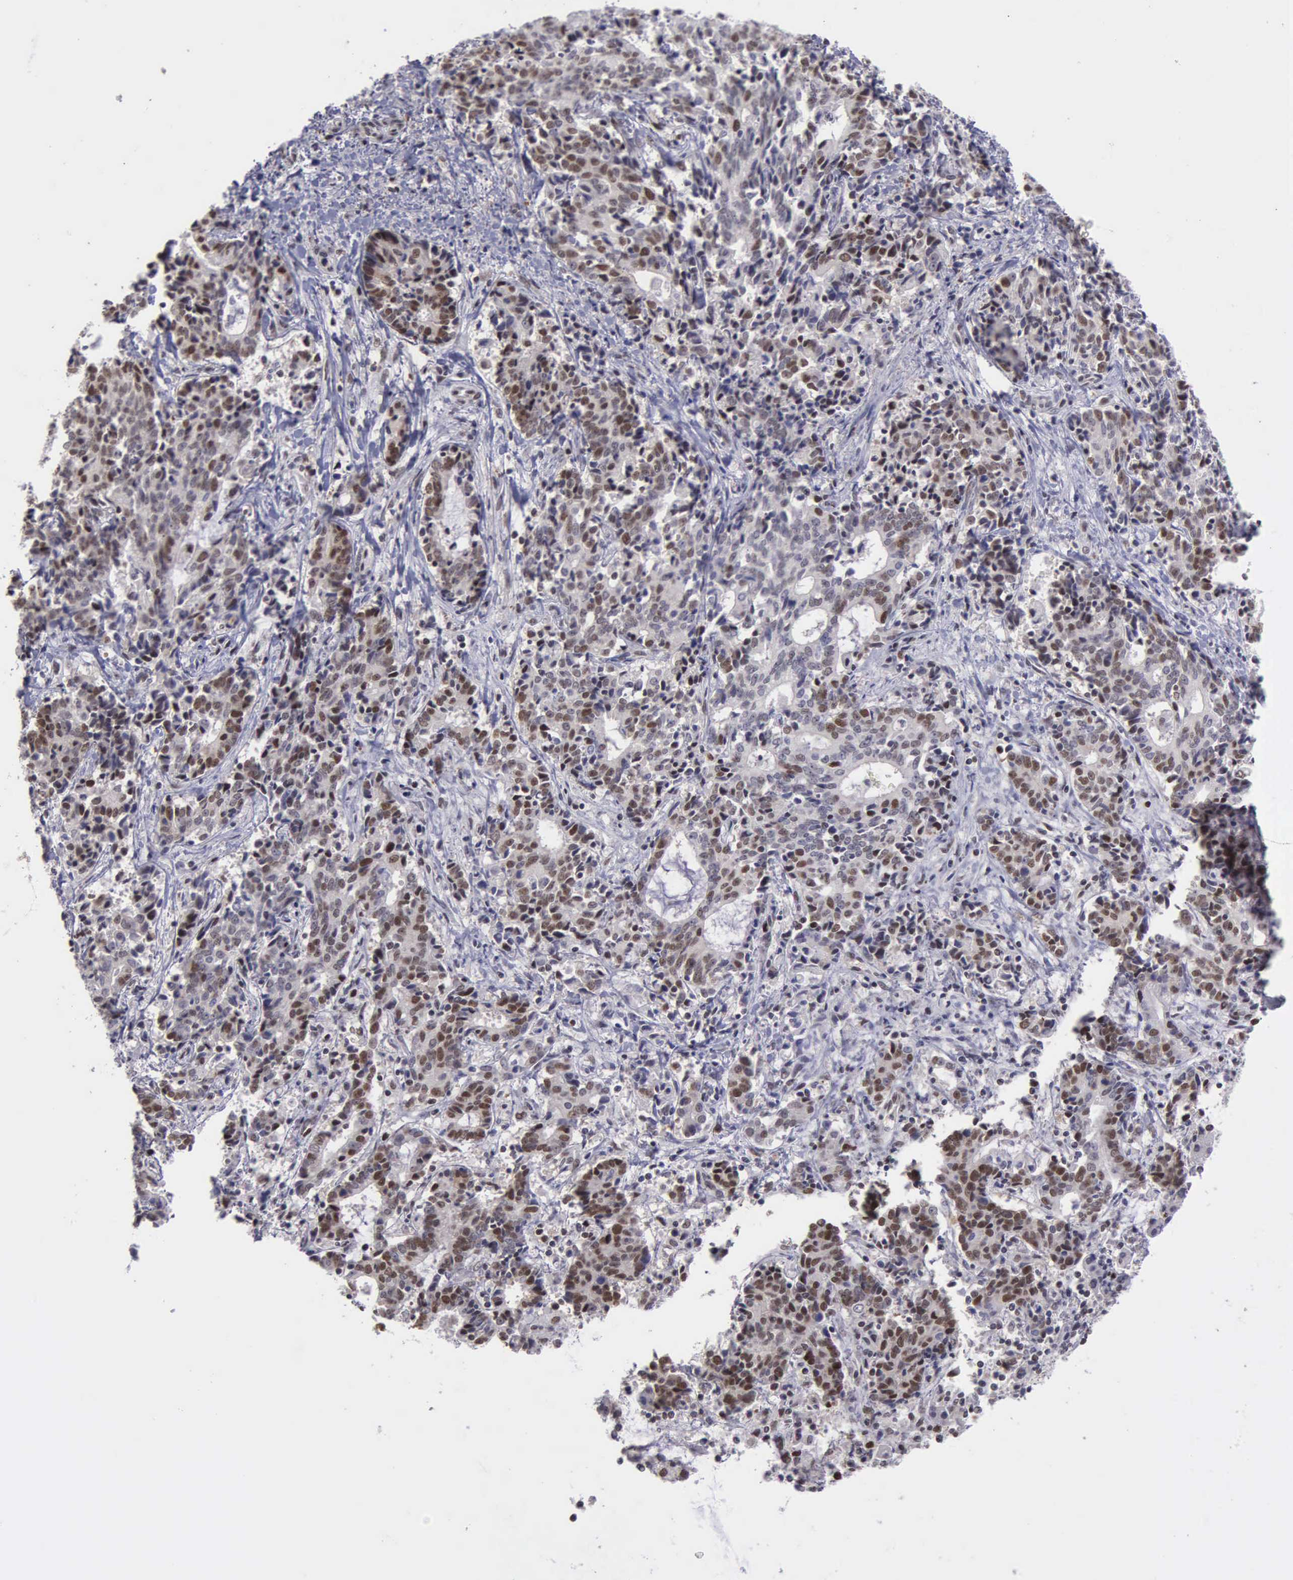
{"staining": {"intensity": "moderate", "quantity": "25%-75%", "location": "nuclear"}, "tissue": "liver cancer", "cell_type": "Tumor cells", "image_type": "cancer", "snomed": [{"axis": "morphology", "description": "Cholangiocarcinoma"}, {"axis": "topography", "description": "Liver"}], "caption": "Moderate nuclear protein expression is appreciated in approximately 25%-75% of tumor cells in cholangiocarcinoma (liver).", "gene": "UBR7", "patient": {"sex": "male", "age": 57}}